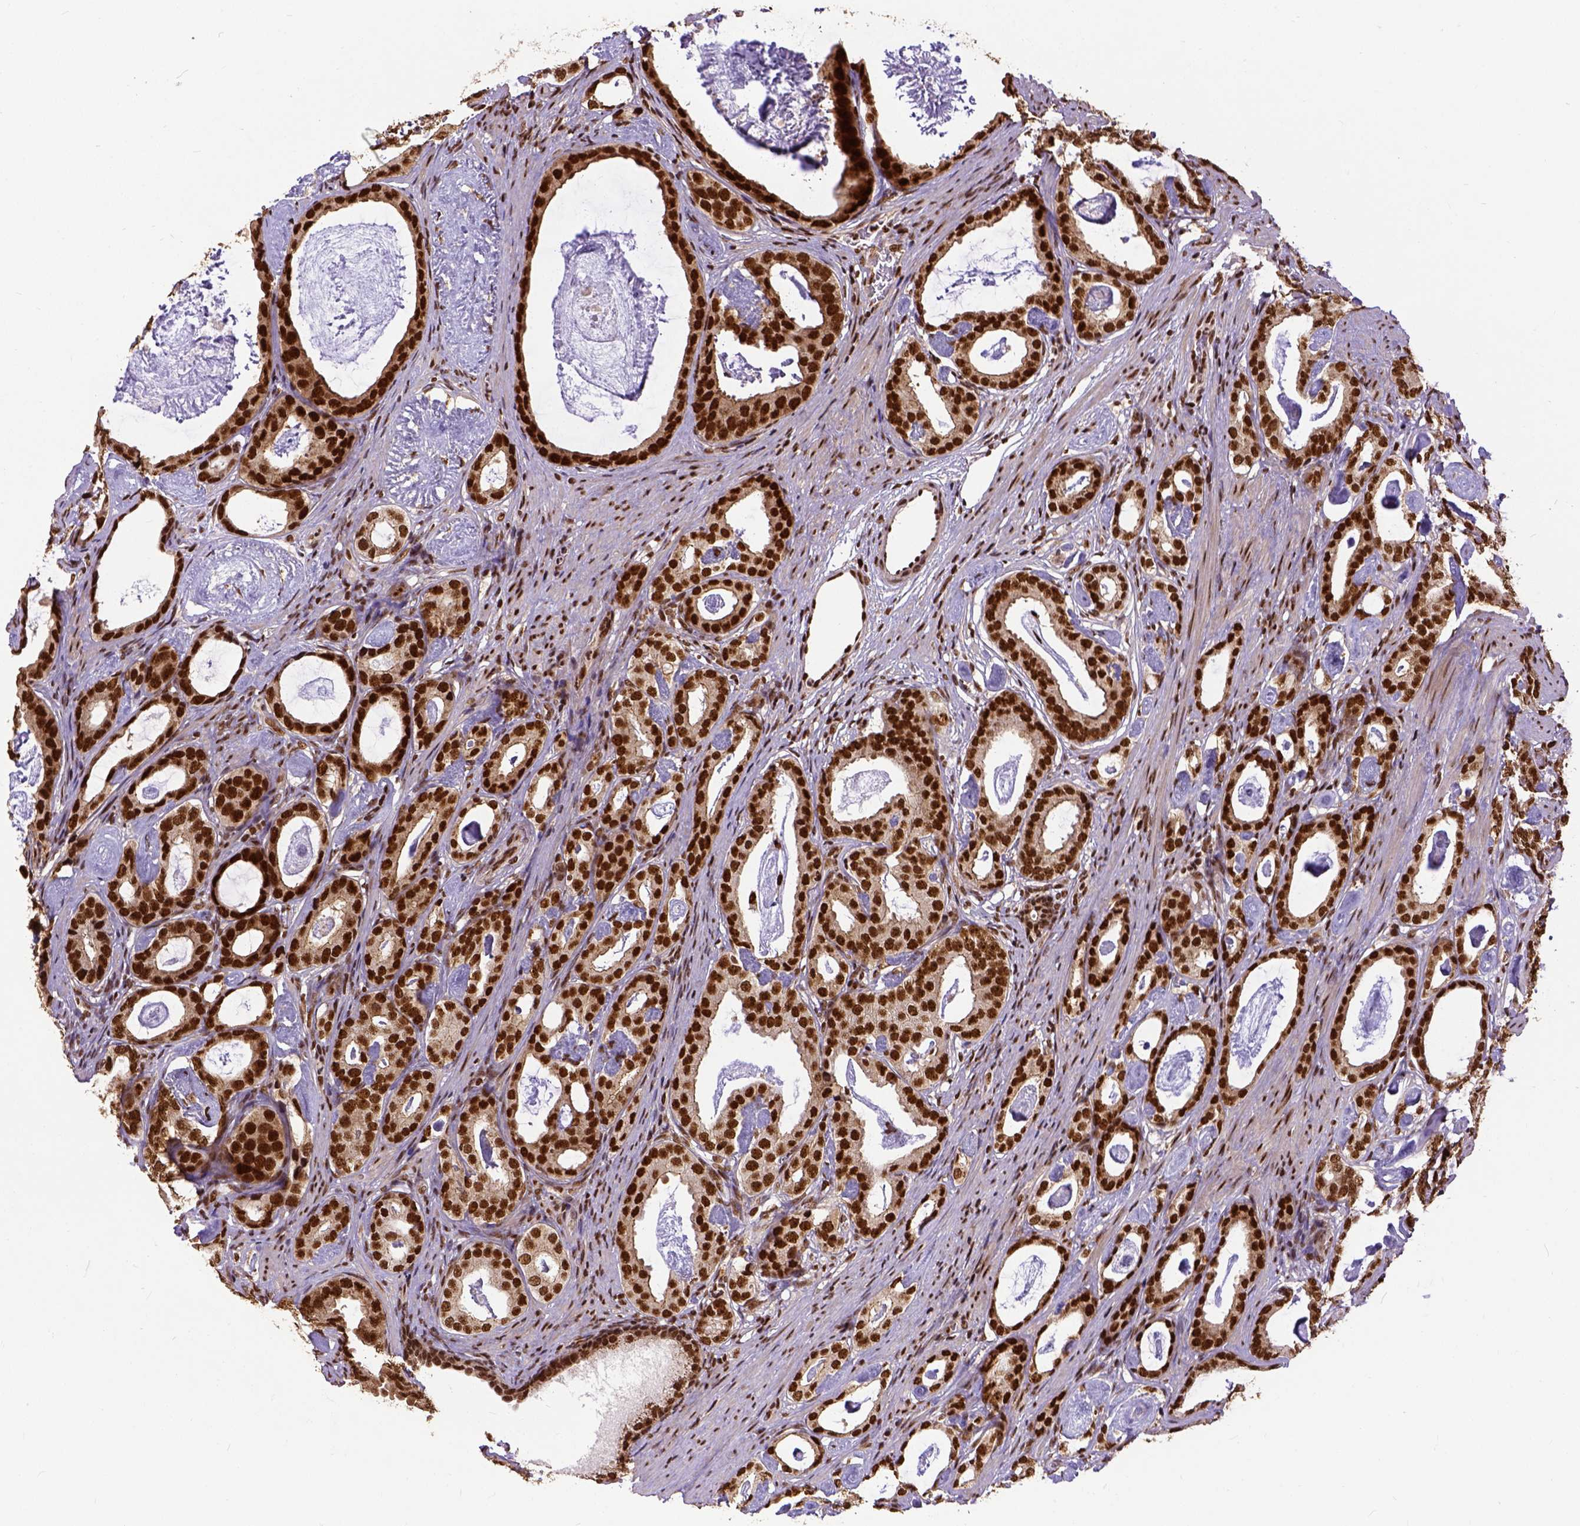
{"staining": {"intensity": "strong", "quantity": ">75%", "location": "nuclear"}, "tissue": "prostate cancer", "cell_type": "Tumor cells", "image_type": "cancer", "snomed": [{"axis": "morphology", "description": "Adenocarcinoma, Low grade"}, {"axis": "topography", "description": "Prostate and seminal vesicle, NOS"}], "caption": "A high amount of strong nuclear expression is seen in about >75% of tumor cells in low-grade adenocarcinoma (prostate) tissue. (Brightfield microscopy of DAB IHC at high magnification).", "gene": "NACC1", "patient": {"sex": "male", "age": 71}}